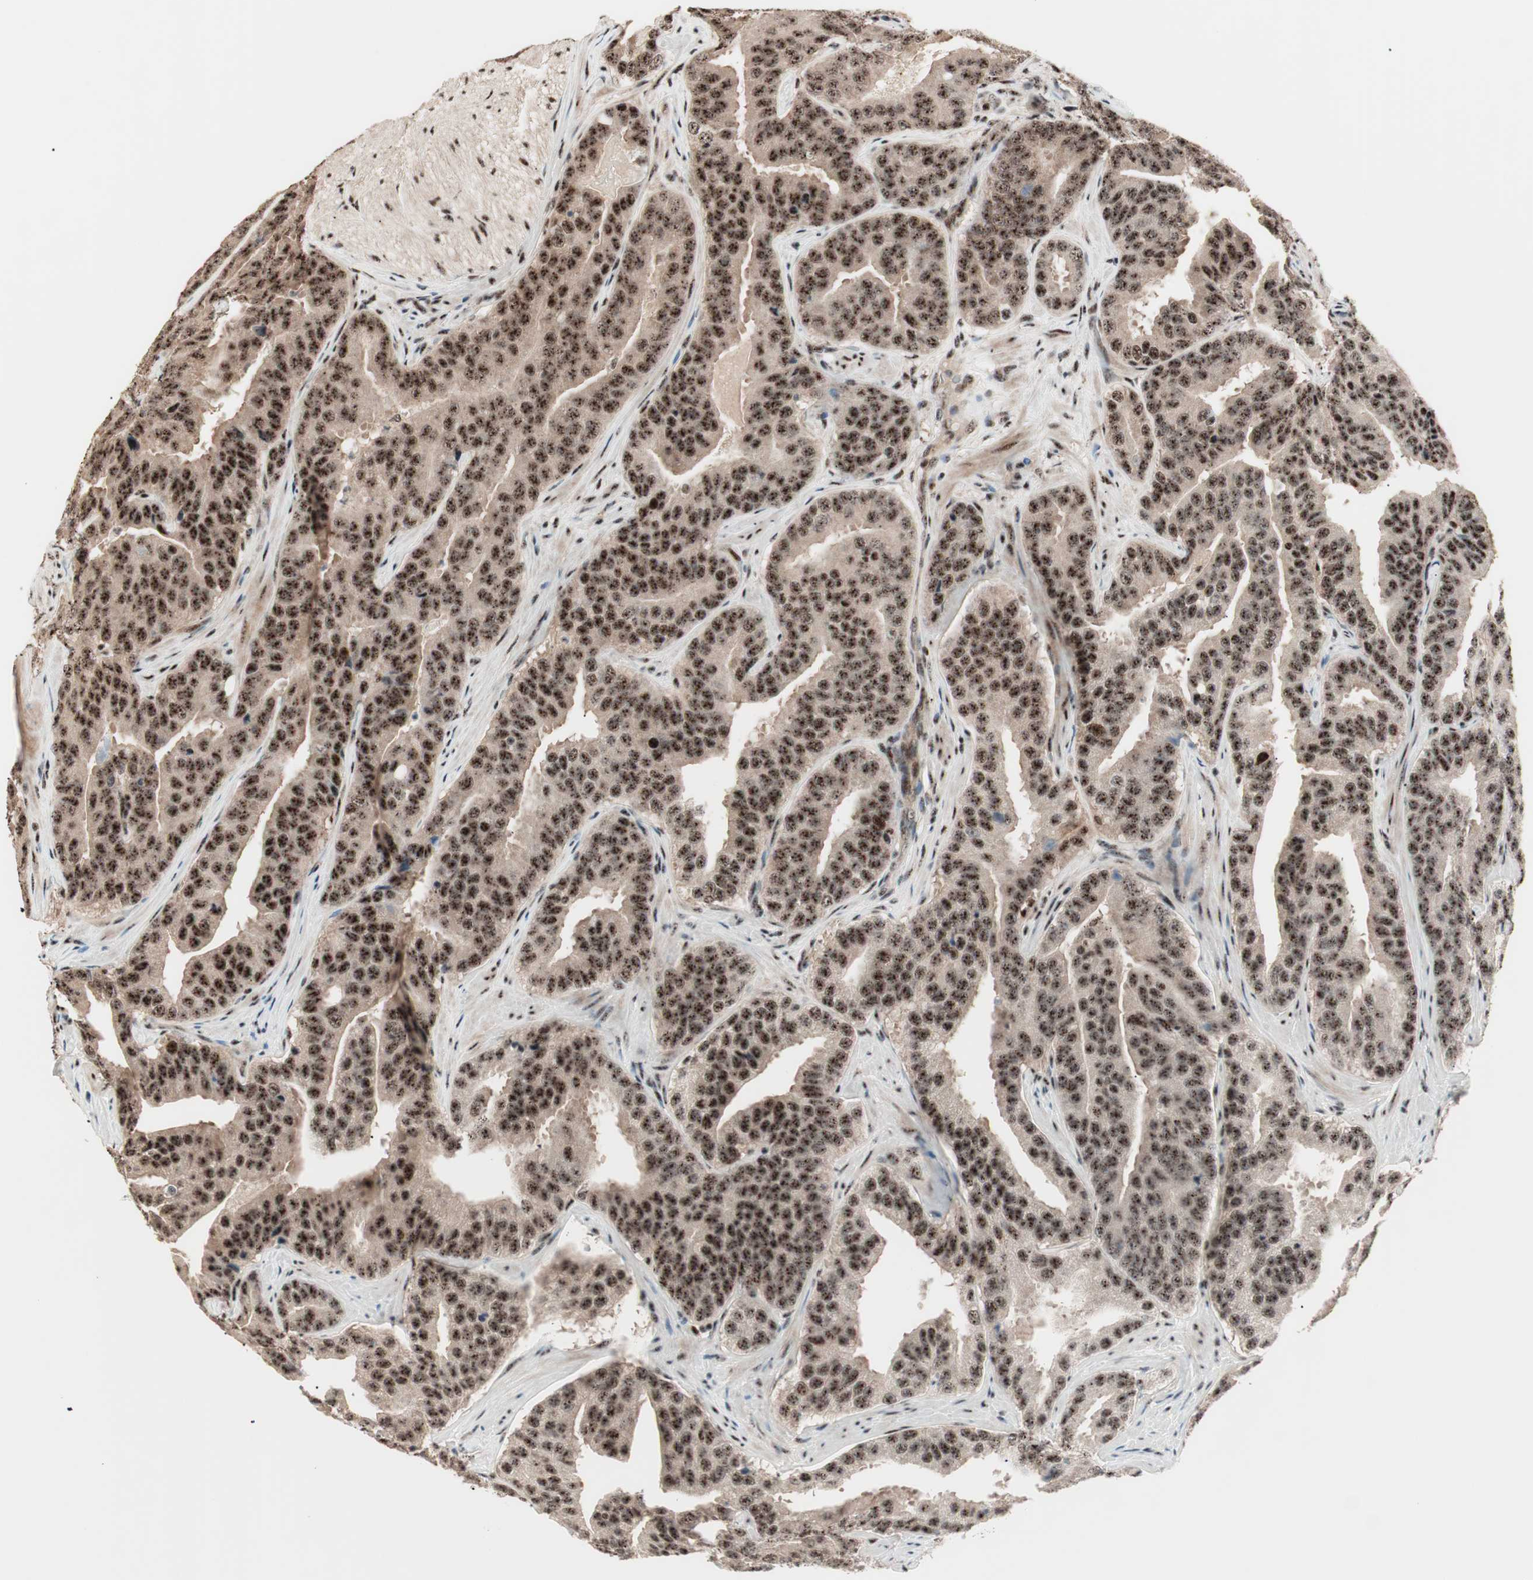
{"staining": {"intensity": "strong", "quantity": ">75%", "location": "cytoplasmic/membranous,nuclear"}, "tissue": "prostate cancer", "cell_type": "Tumor cells", "image_type": "cancer", "snomed": [{"axis": "morphology", "description": "Adenocarcinoma, Low grade"}, {"axis": "topography", "description": "Prostate"}], "caption": "Immunohistochemical staining of prostate cancer (low-grade adenocarcinoma) displays strong cytoplasmic/membranous and nuclear protein positivity in approximately >75% of tumor cells.", "gene": "NR5A2", "patient": {"sex": "male", "age": 59}}